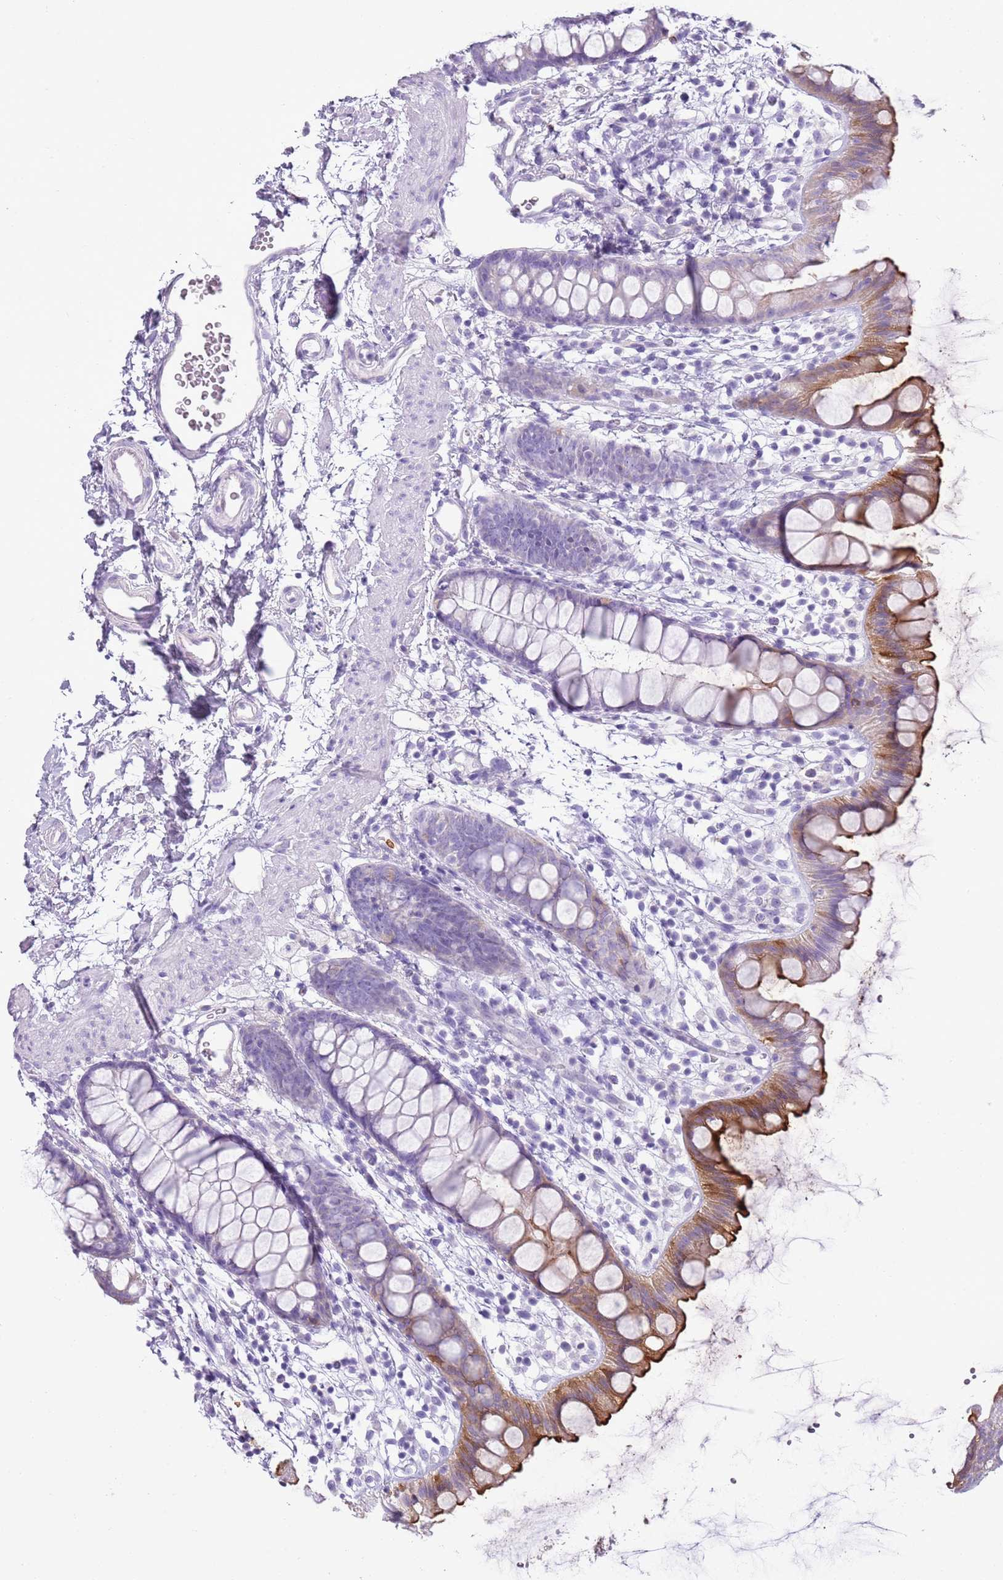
{"staining": {"intensity": "strong", "quantity": "<25%", "location": "cytoplasmic/membranous"}, "tissue": "rectum", "cell_type": "Glandular cells", "image_type": "normal", "snomed": [{"axis": "morphology", "description": "Normal tissue, NOS"}, {"axis": "topography", "description": "Rectum"}], "caption": "Glandular cells demonstrate medium levels of strong cytoplasmic/membranous positivity in approximately <25% of cells in unremarkable rectum. Nuclei are stained in blue.", "gene": "CD177", "patient": {"sex": "female", "age": 65}}